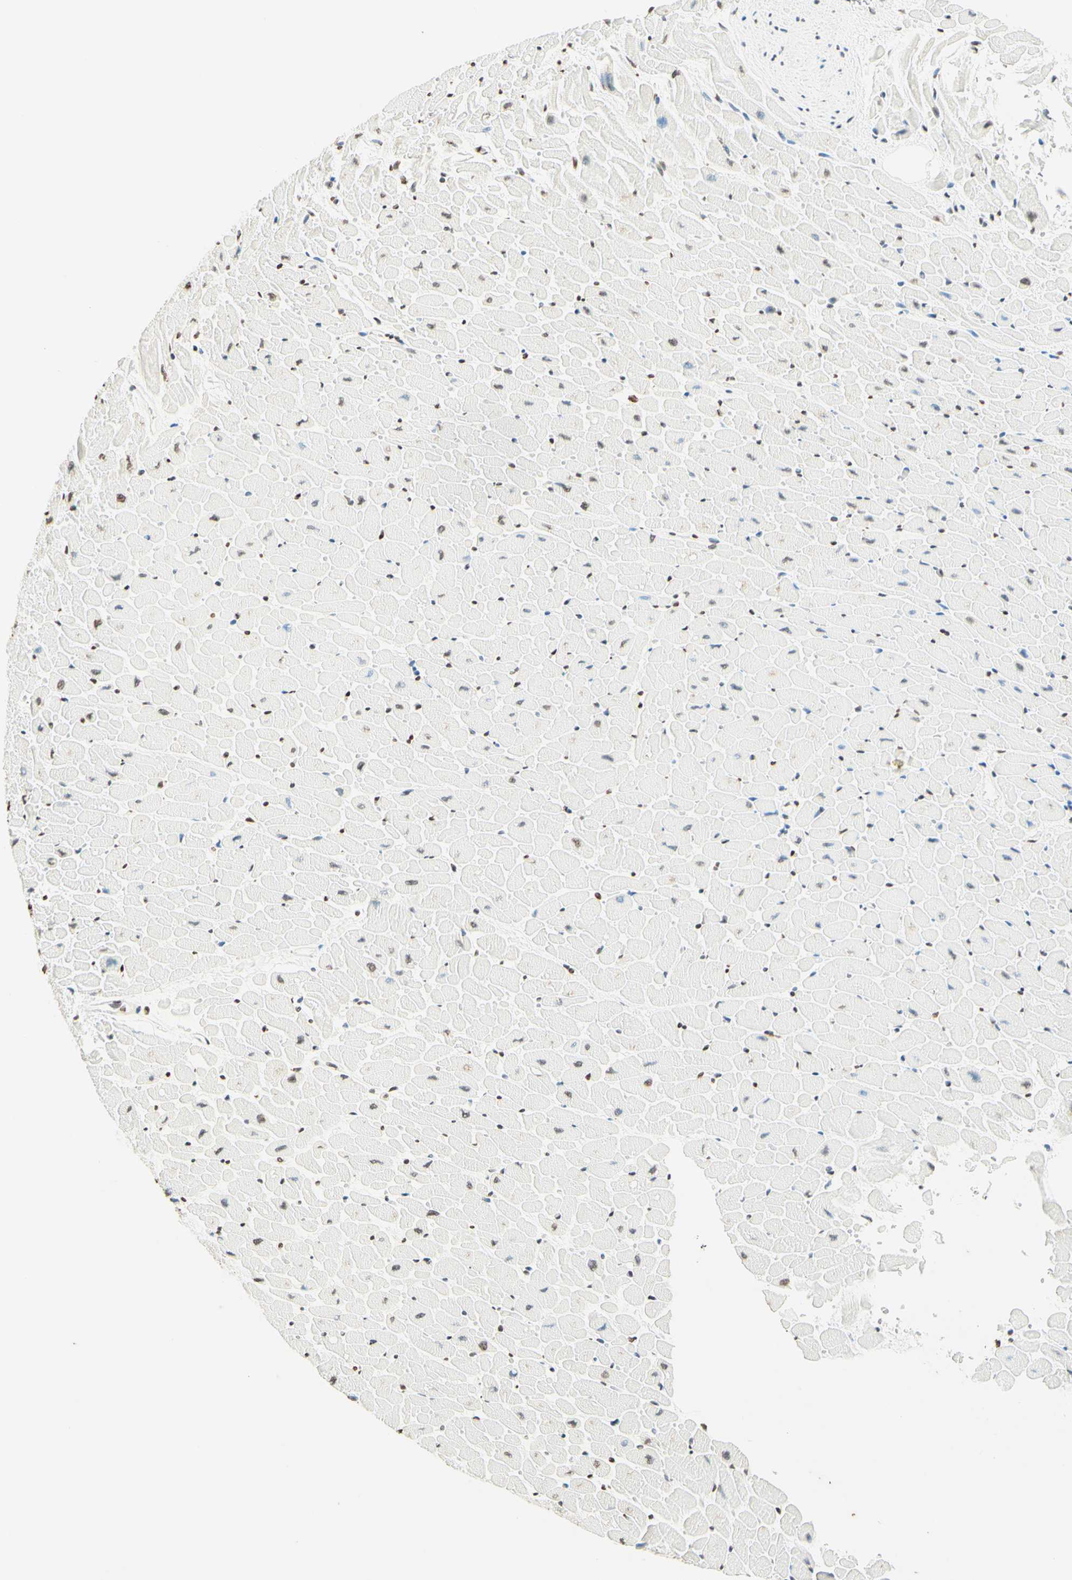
{"staining": {"intensity": "weak", "quantity": "25%-75%", "location": "nuclear"}, "tissue": "heart muscle", "cell_type": "Cardiomyocytes", "image_type": "normal", "snomed": [{"axis": "morphology", "description": "Normal tissue, NOS"}, {"axis": "topography", "description": "Heart"}], "caption": "Cardiomyocytes reveal low levels of weak nuclear positivity in approximately 25%-75% of cells in unremarkable human heart muscle. (IHC, brightfield microscopy, high magnification).", "gene": "MSH2", "patient": {"sex": "male", "age": 45}}